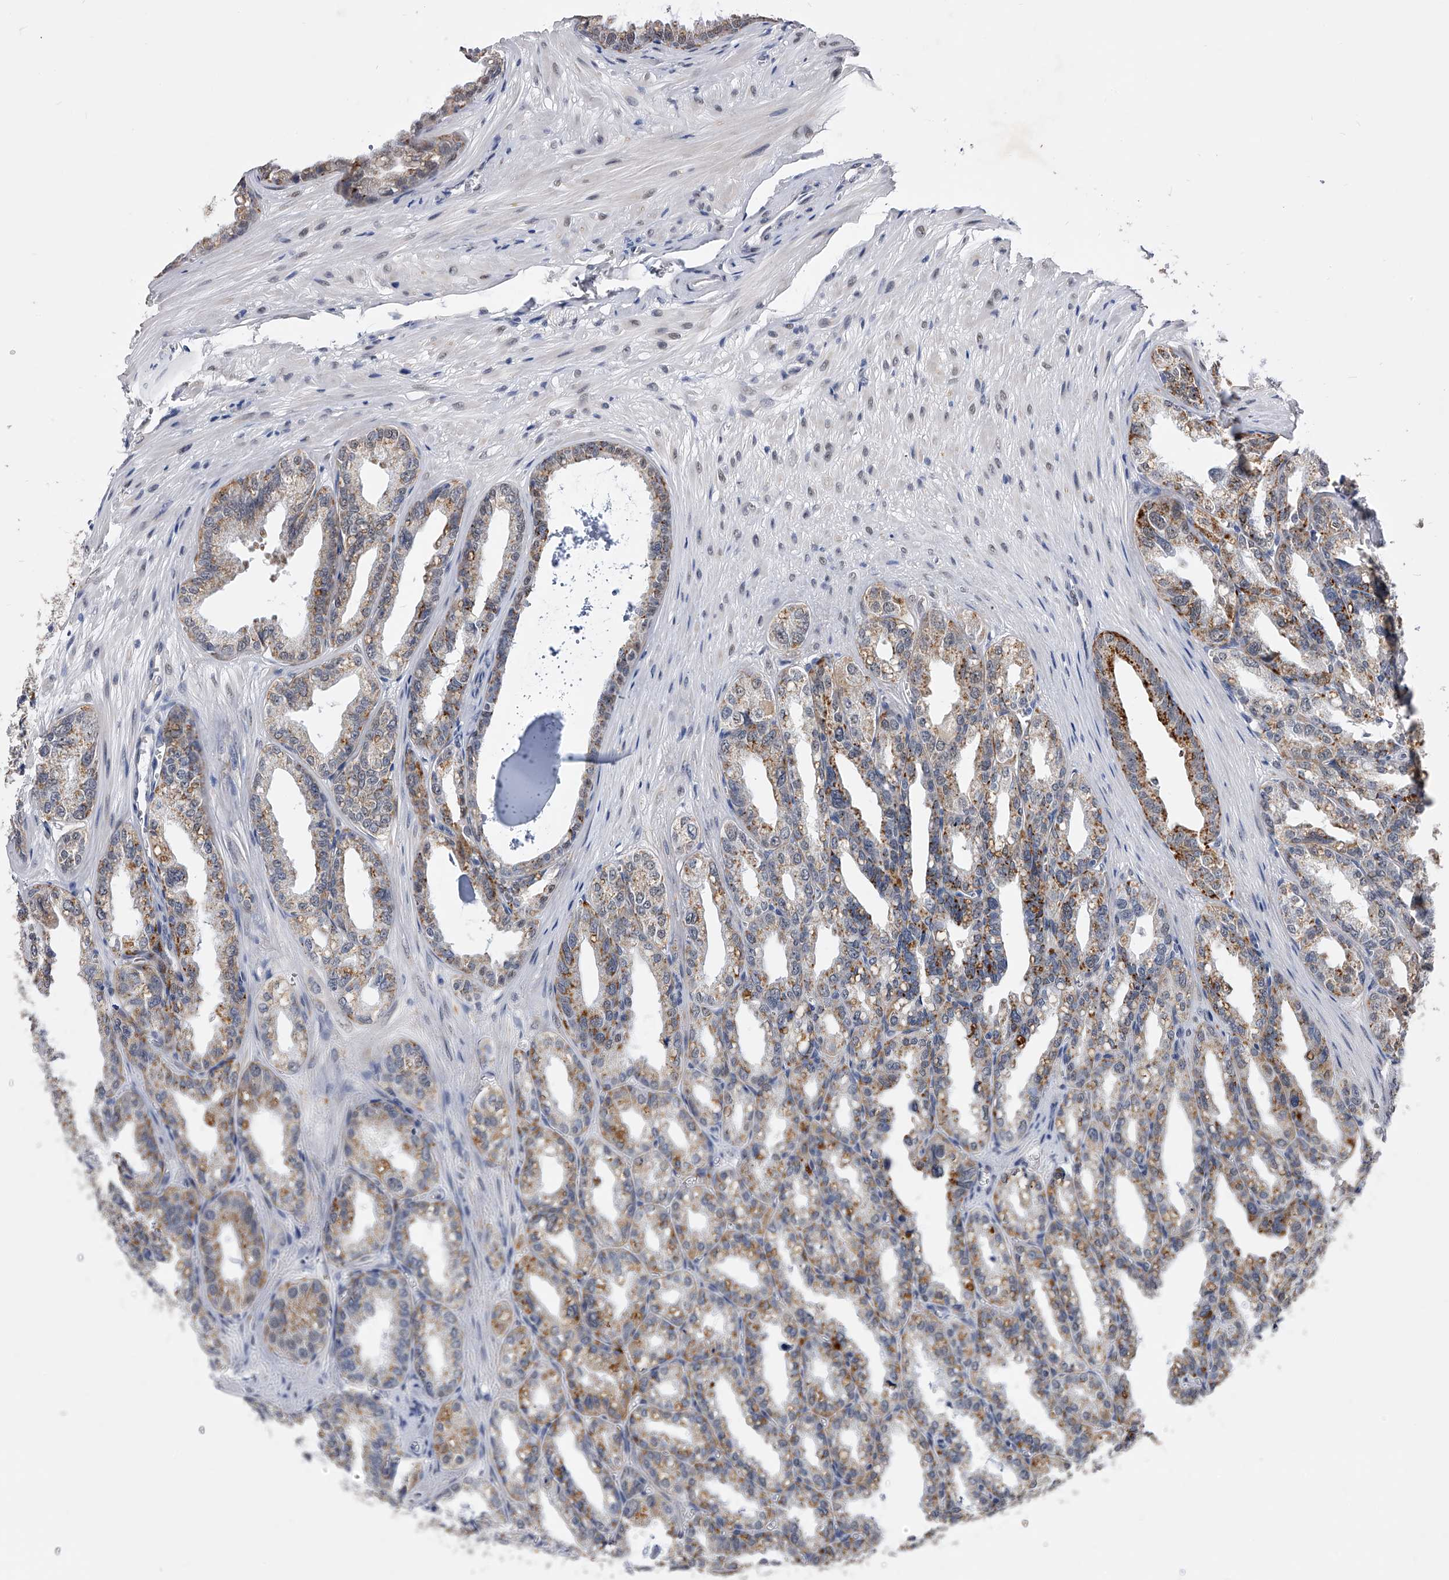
{"staining": {"intensity": "moderate", "quantity": "25%-75%", "location": "cytoplasmic/membranous"}, "tissue": "seminal vesicle", "cell_type": "Glandular cells", "image_type": "normal", "snomed": [{"axis": "morphology", "description": "Normal tissue, NOS"}, {"axis": "topography", "description": "Prostate"}, {"axis": "topography", "description": "Seminal veicle"}], "caption": "An IHC micrograph of benign tissue is shown. Protein staining in brown labels moderate cytoplasmic/membranous positivity in seminal vesicle within glandular cells. Immunohistochemistry stains the protein in brown and the nuclei are stained blue.", "gene": "ZNF529", "patient": {"sex": "male", "age": 51}}